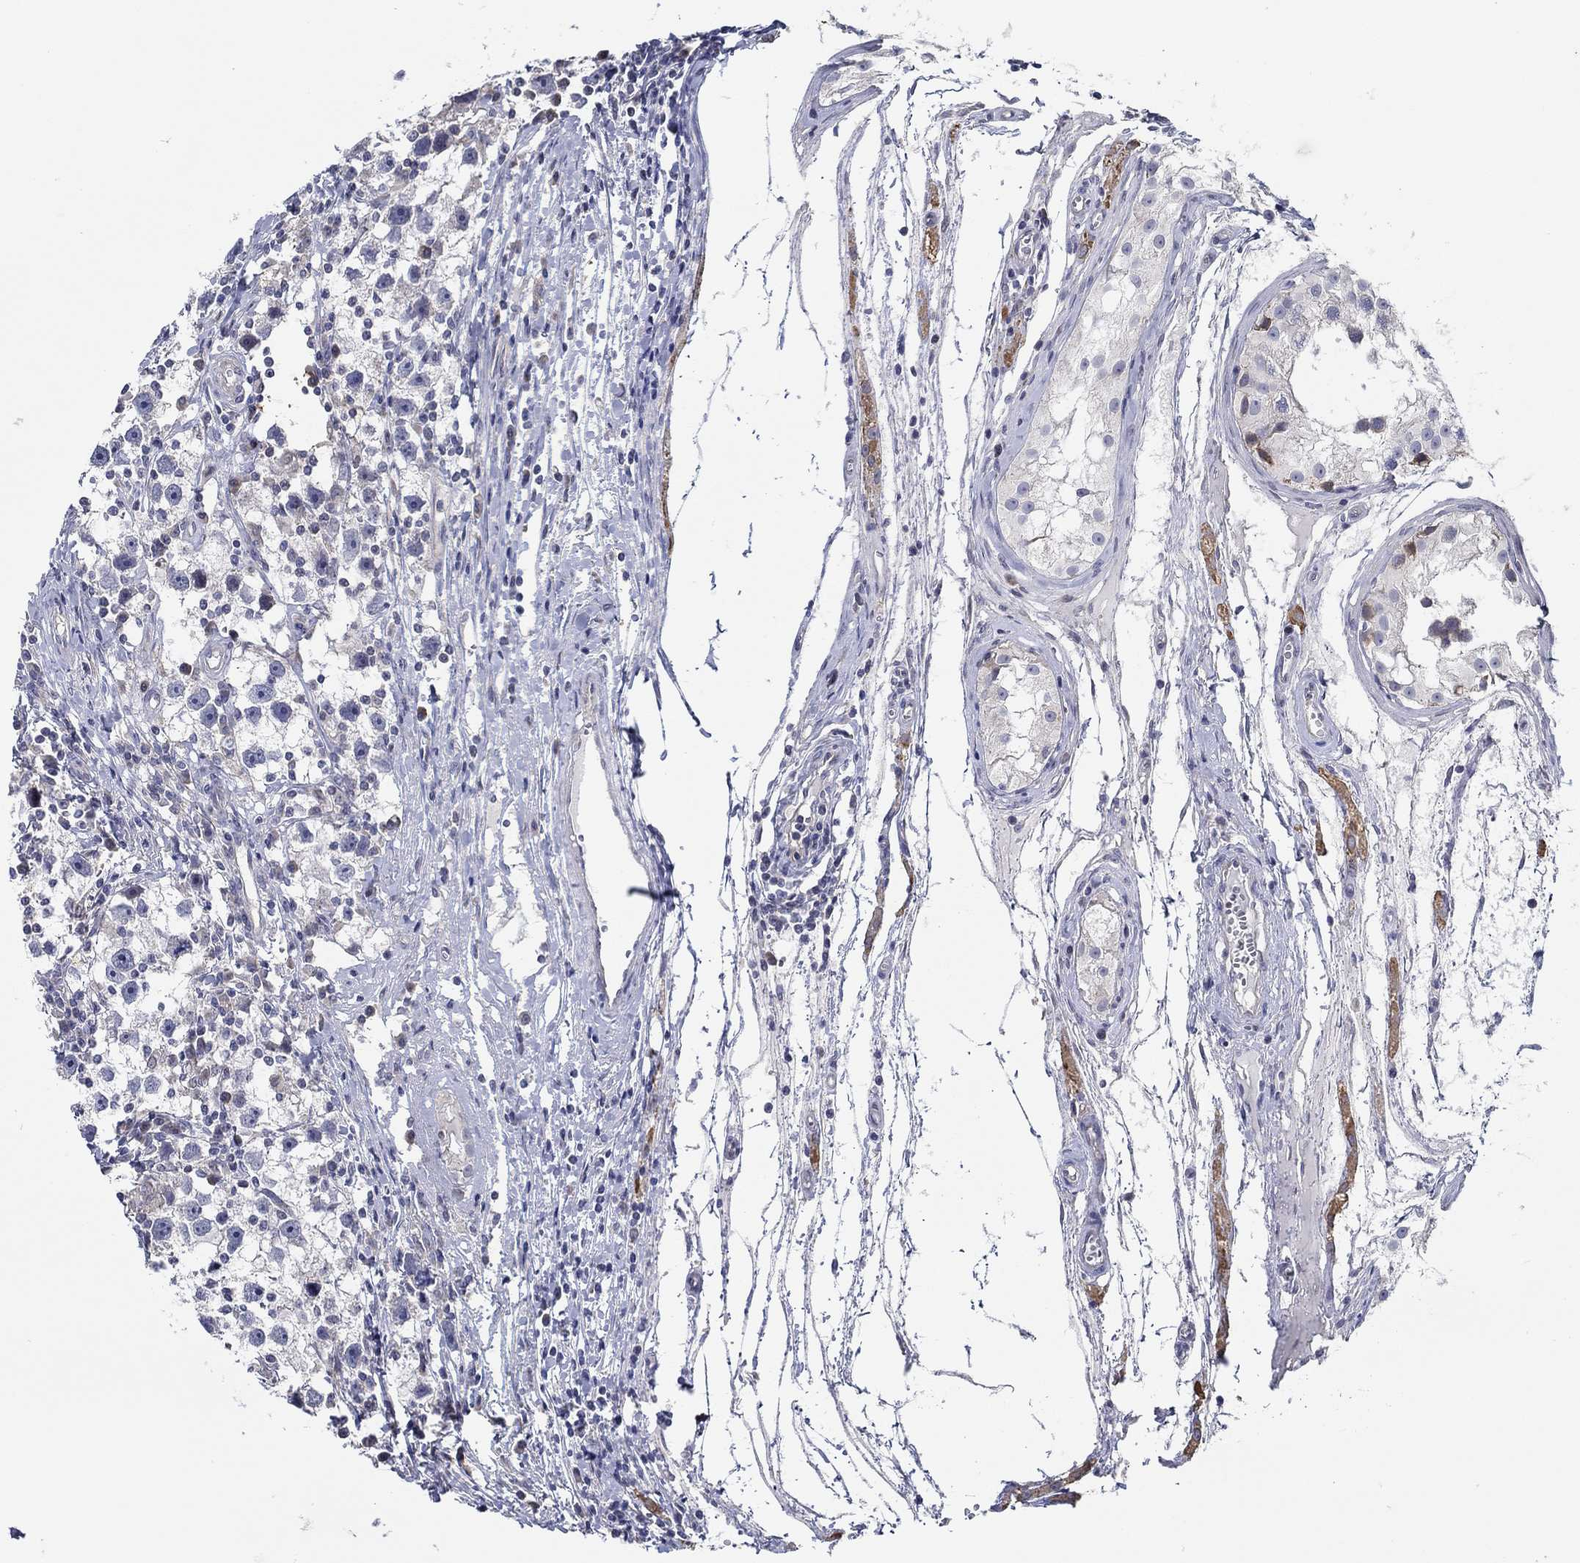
{"staining": {"intensity": "negative", "quantity": "none", "location": "none"}, "tissue": "testis cancer", "cell_type": "Tumor cells", "image_type": "cancer", "snomed": [{"axis": "morphology", "description": "Seminoma, NOS"}, {"axis": "topography", "description": "Testis"}], "caption": "DAB immunohistochemical staining of human testis cancer demonstrates no significant positivity in tumor cells.", "gene": "CFAP61", "patient": {"sex": "male", "age": 30}}